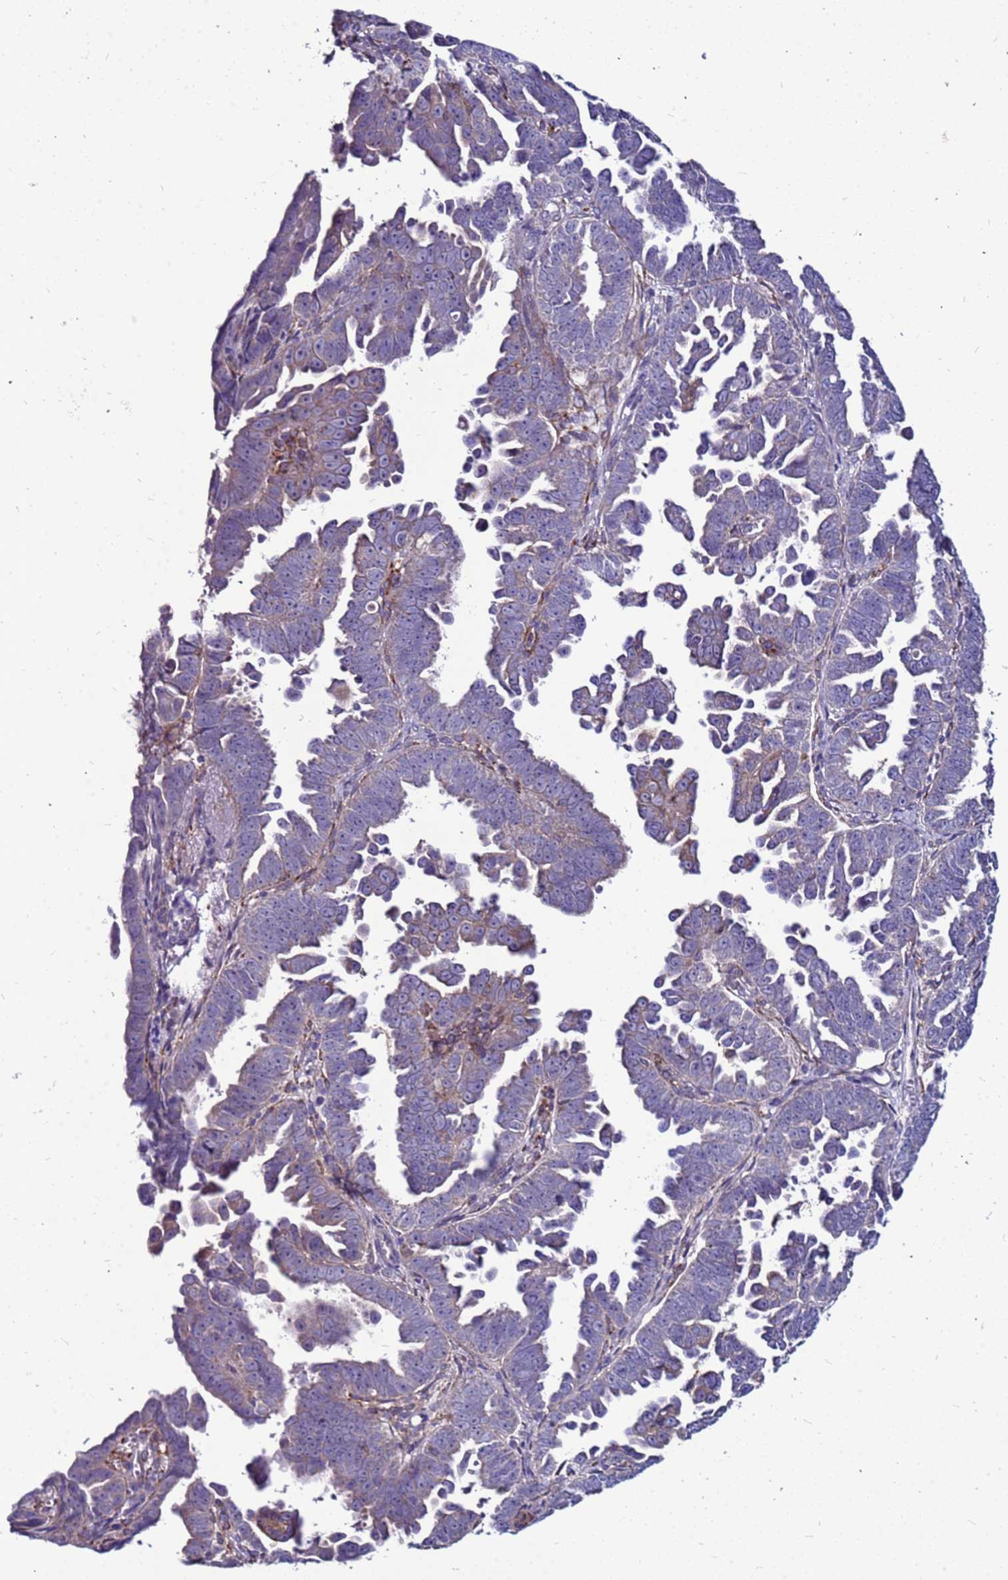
{"staining": {"intensity": "weak", "quantity": "25%-75%", "location": "cytoplasmic/membranous"}, "tissue": "endometrial cancer", "cell_type": "Tumor cells", "image_type": "cancer", "snomed": [{"axis": "morphology", "description": "Adenocarcinoma, NOS"}, {"axis": "topography", "description": "Endometrium"}], "caption": "Endometrial adenocarcinoma was stained to show a protein in brown. There is low levels of weak cytoplasmic/membranous positivity in about 25%-75% of tumor cells.", "gene": "SLC44A3", "patient": {"sex": "female", "age": 75}}